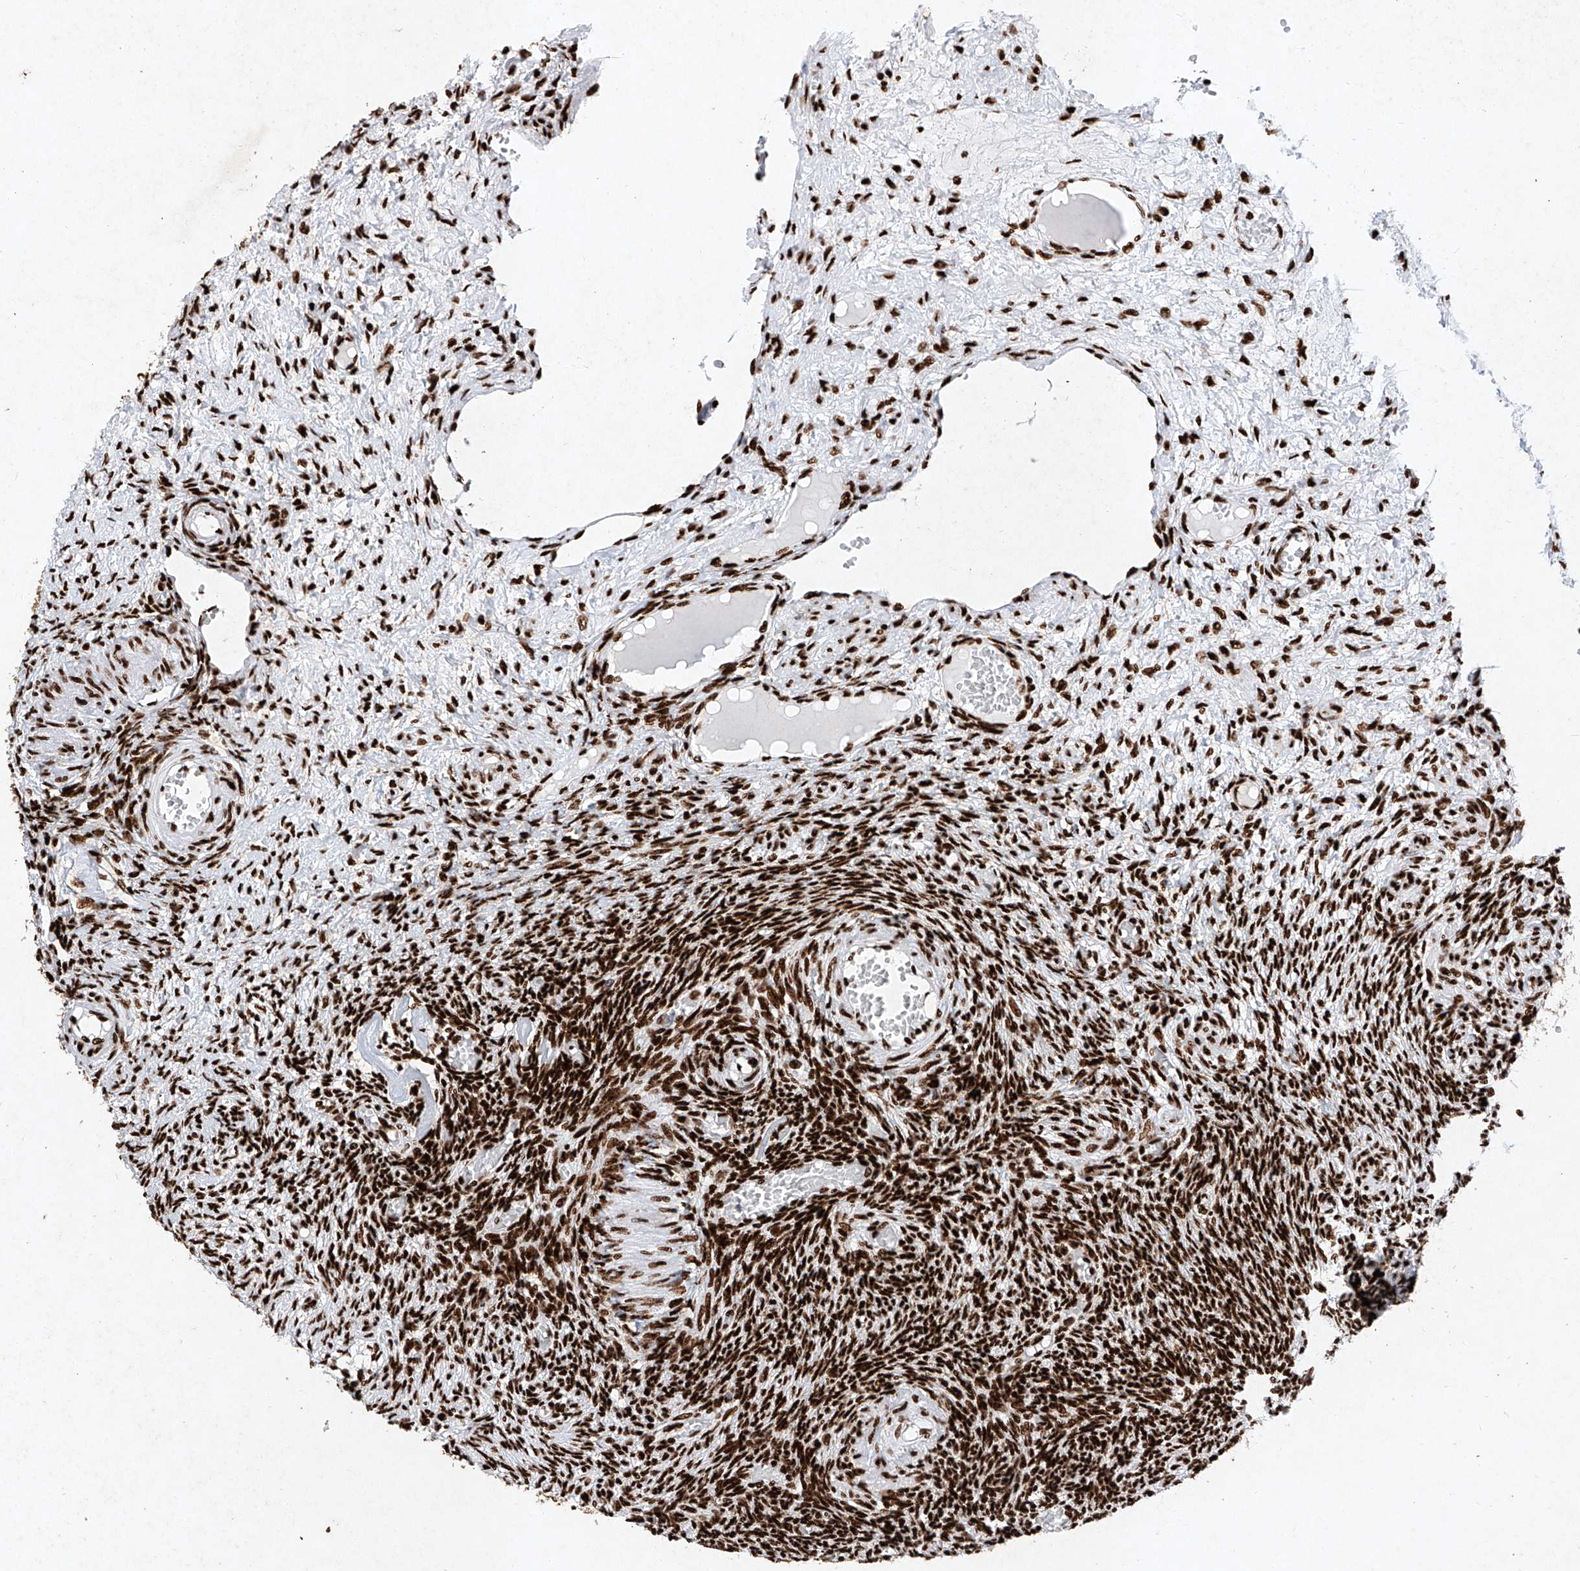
{"staining": {"intensity": "strong", "quantity": ">75%", "location": "nuclear"}, "tissue": "ovary", "cell_type": "Ovarian stroma cells", "image_type": "normal", "snomed": [{"axis": "morphology", "description": "Normal tissue, NOS"}, {"axis": "topography", "description": "Ovary"}], "caption": "Immunohistochemistry image of normal ovary: human ovary stained using IHC exhibits high levels of strong protein expression localized specifically in the nuclear of ovarian stroma cells, appearing as a nuclear brown color.", "gene": "SRSF6", "patient": {"sex": "female", "age": 27}}